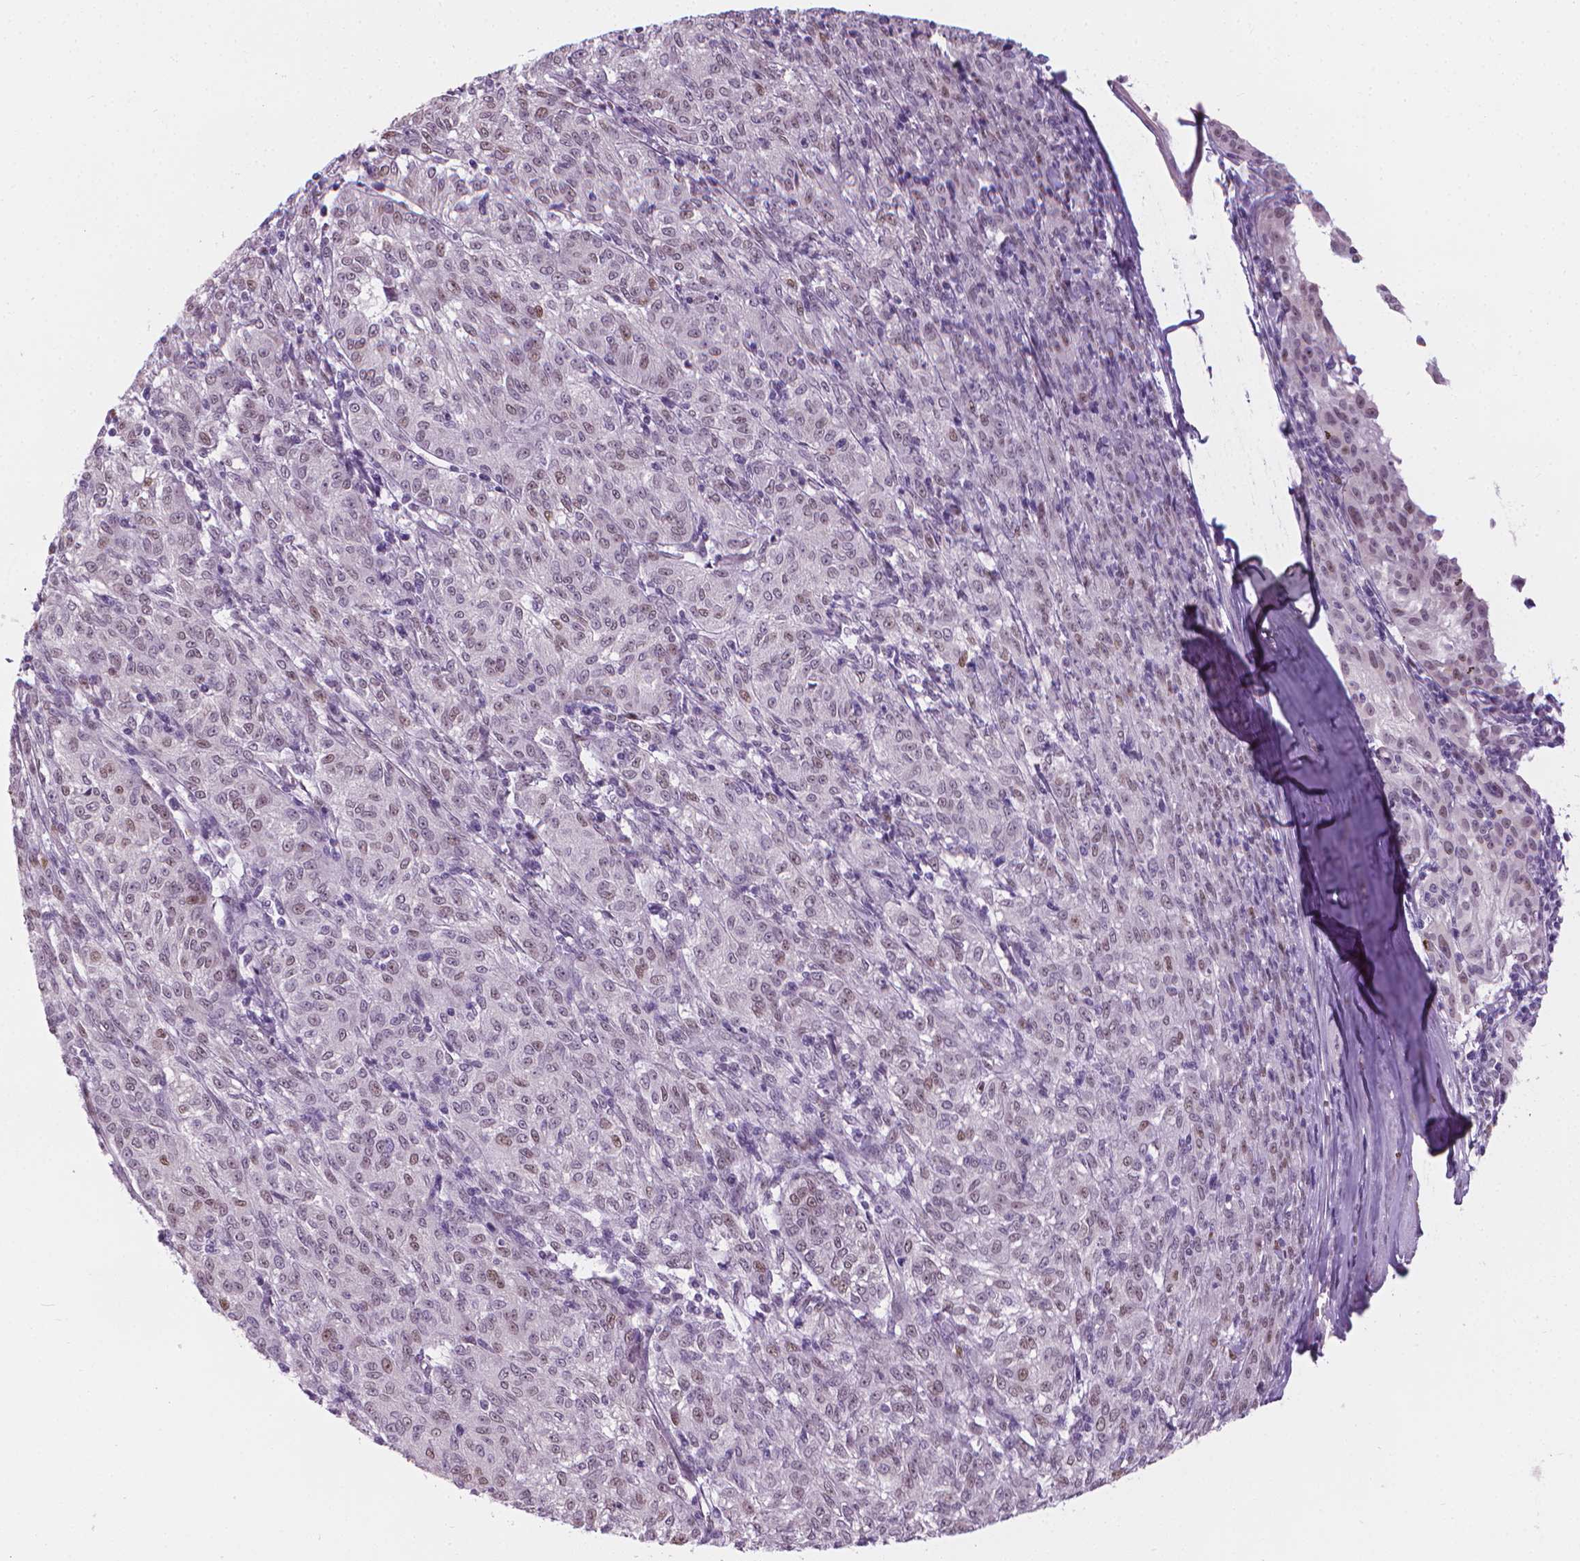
{"staining": {"intensity": "weak", "quantity": "<25%", "location": "nuclear"}, "tissue": "melanoma", "cell_type": "Tumor cells", "image_type": "cancer", "snomed": [{"axis": "morphology", "description": "Malignant melanoma, NOS"}, {"axis": "topography", "description": "Skin"}], "caption": "Tumor cells are negative for protein expression in human malignant melanoma. (Immunohistochemistry, brightfield microscopy, high magnification).", "gene": "CDKN1C", "patient": {"sex": "female", "age": 72}}